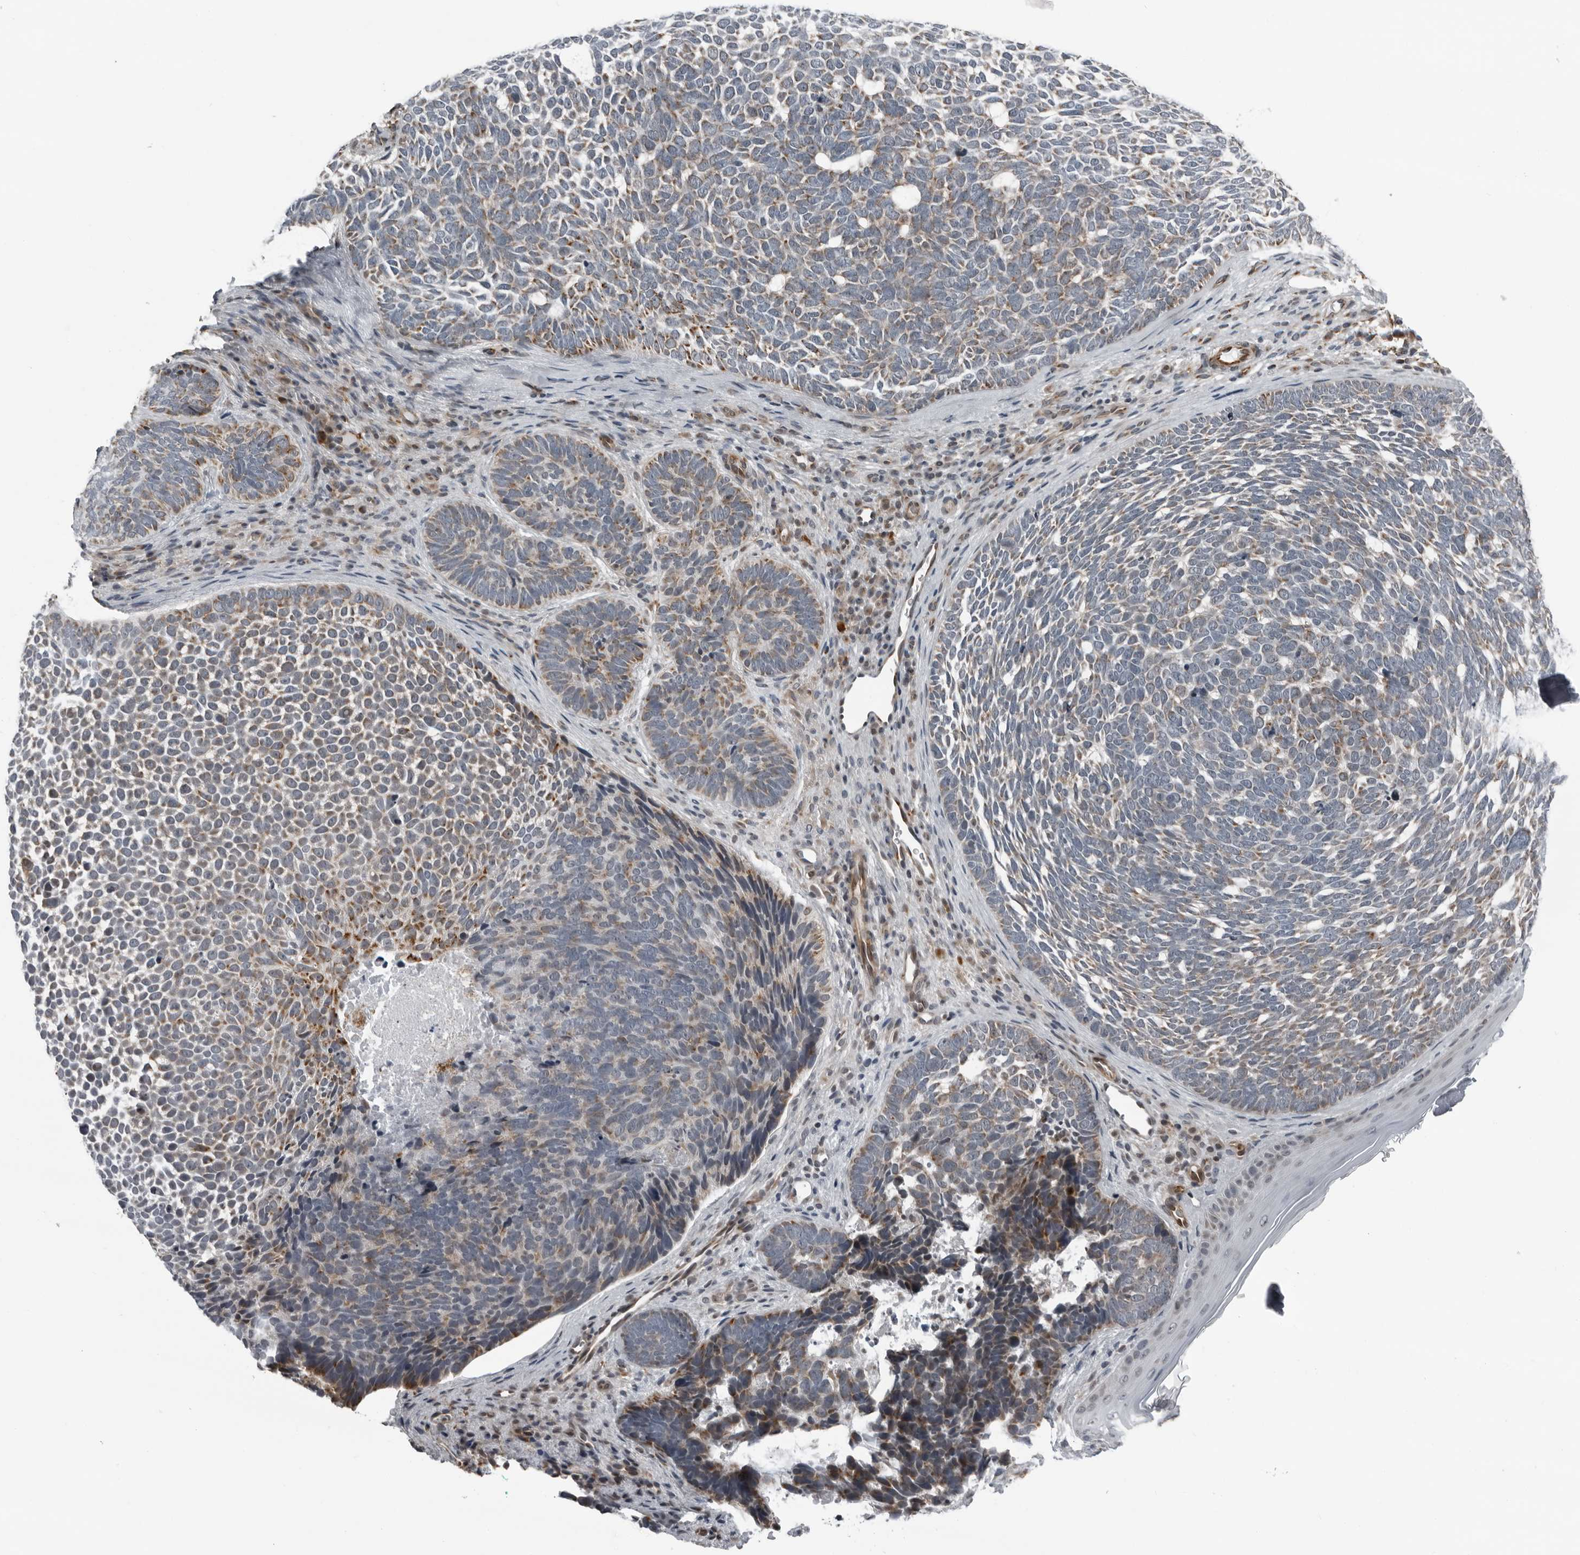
{"staining": {"intensity": "moderate", "quantity": "25%-75%", "location": "cytoplasmic/membranous"}, "tissue": "skin cancer", "cell_type": "Tumor cells", "image_type": "cancer", "snomed": [{"axis": "morphology", "description": "Basal cell carcinoma"}, {"axis": "topography", "description": "Skin"}], "caption": "Skin basal cell carcinoma stained for a protein (brown) shows moderate cytoplasmic/membranous positive positivity in about 25%-75% of tumor cells.", "gene": "RTCA", "patient": {"sex": "female", "age": 85}}